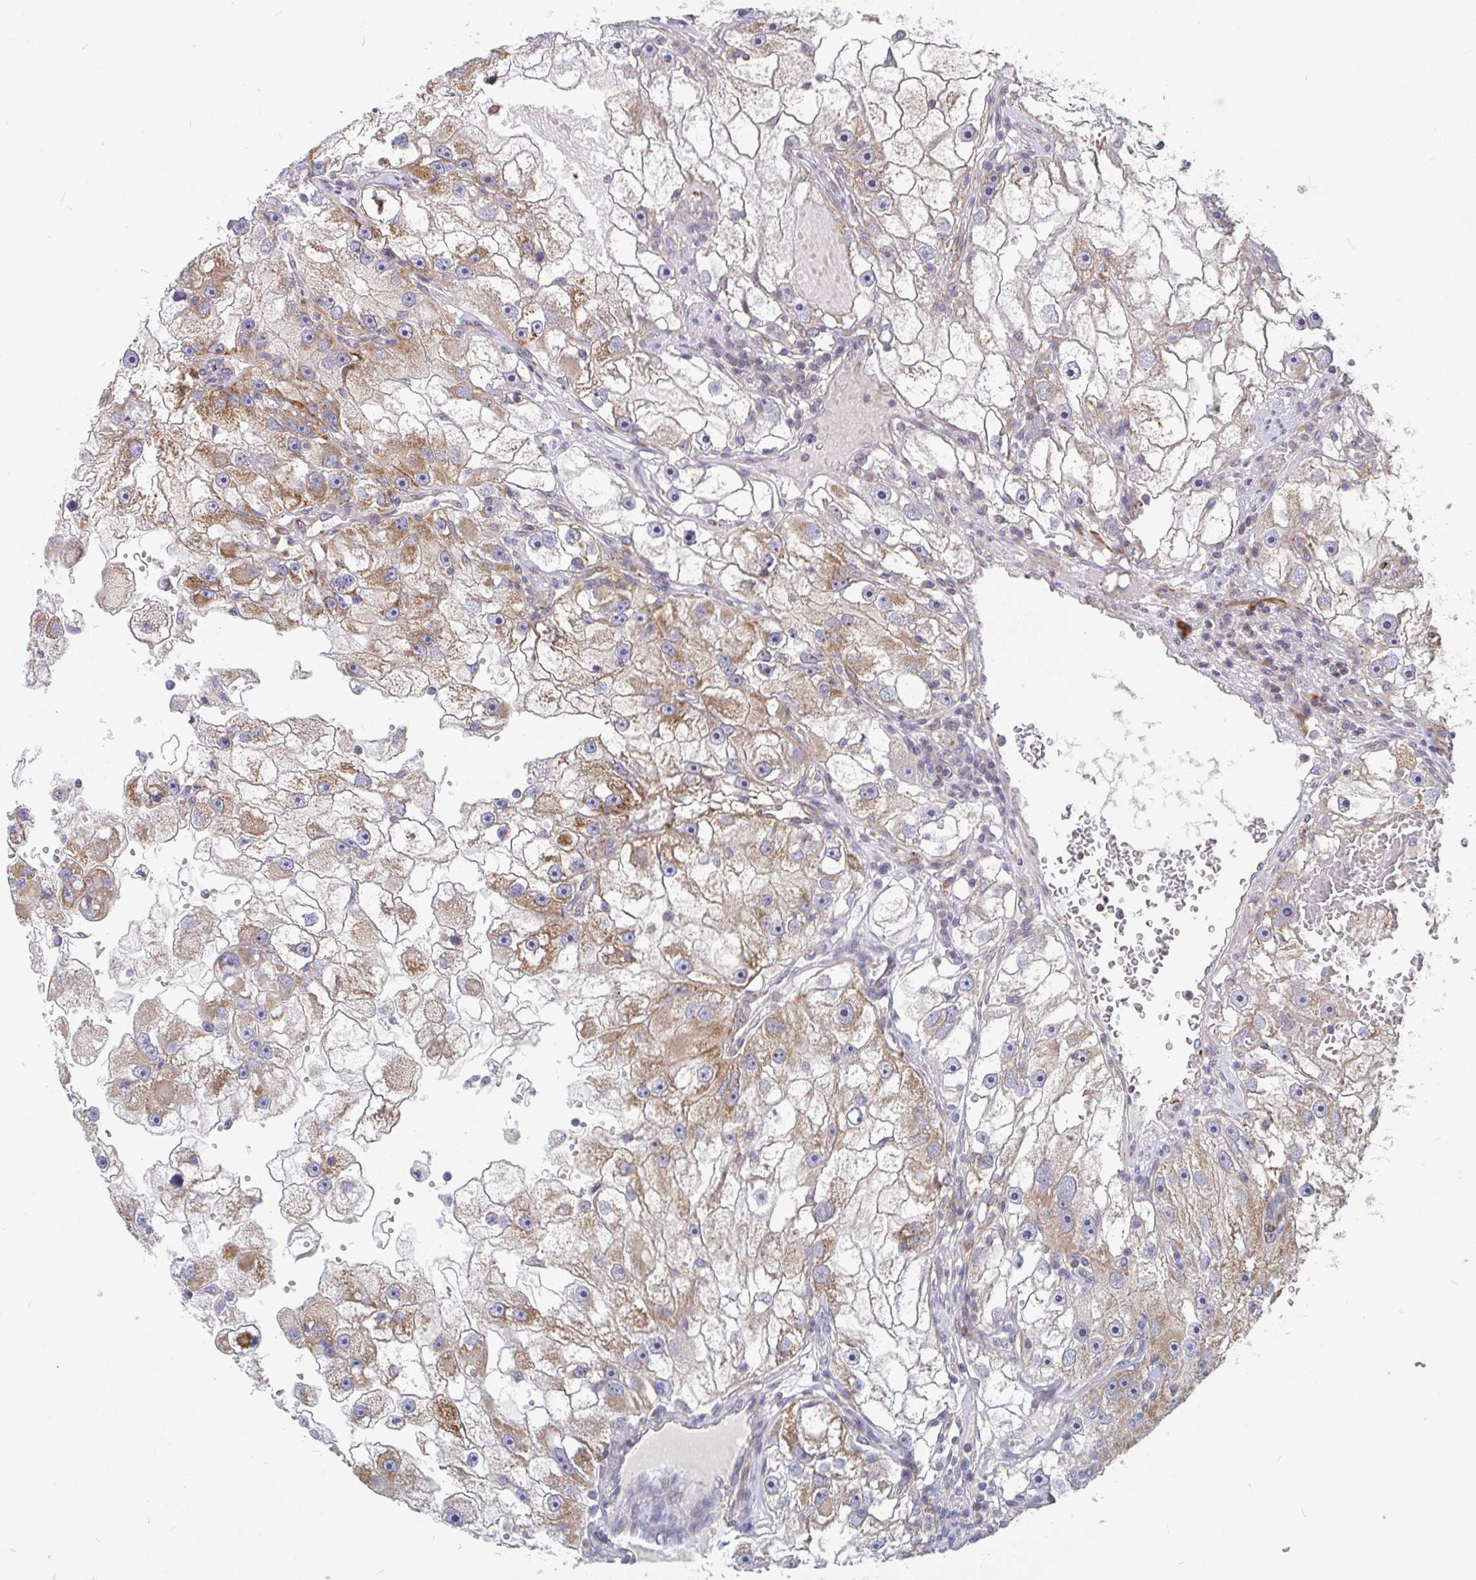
{"staining": {"intensity": "moderate", "quantity": ">75%", "location": "cytoplasmic/membranous"}, "tissue": "renal cancer", "cell_type": "Tumor cells", "image_type": "cancer", "snomed": [{"axis": "morphology", "description": "Adenocarcinoma, NOS"}, {"axis": "topography", "description": "Kidney"}], "caption": "High-power microscopy captured an immunohistochemistry histopathology image of renal cancer, revealing moderate cytoplasmic/membranous positivity in approximately >75% of tumor cells. (Stains: DAB (3,3'-diaminobenzidine) in brown, nuclei in blue, Microscopy: brightfield microscopy at high magnification).", "gene": "EIF1AD", "patient": {"sex": "male", "age": 63}}